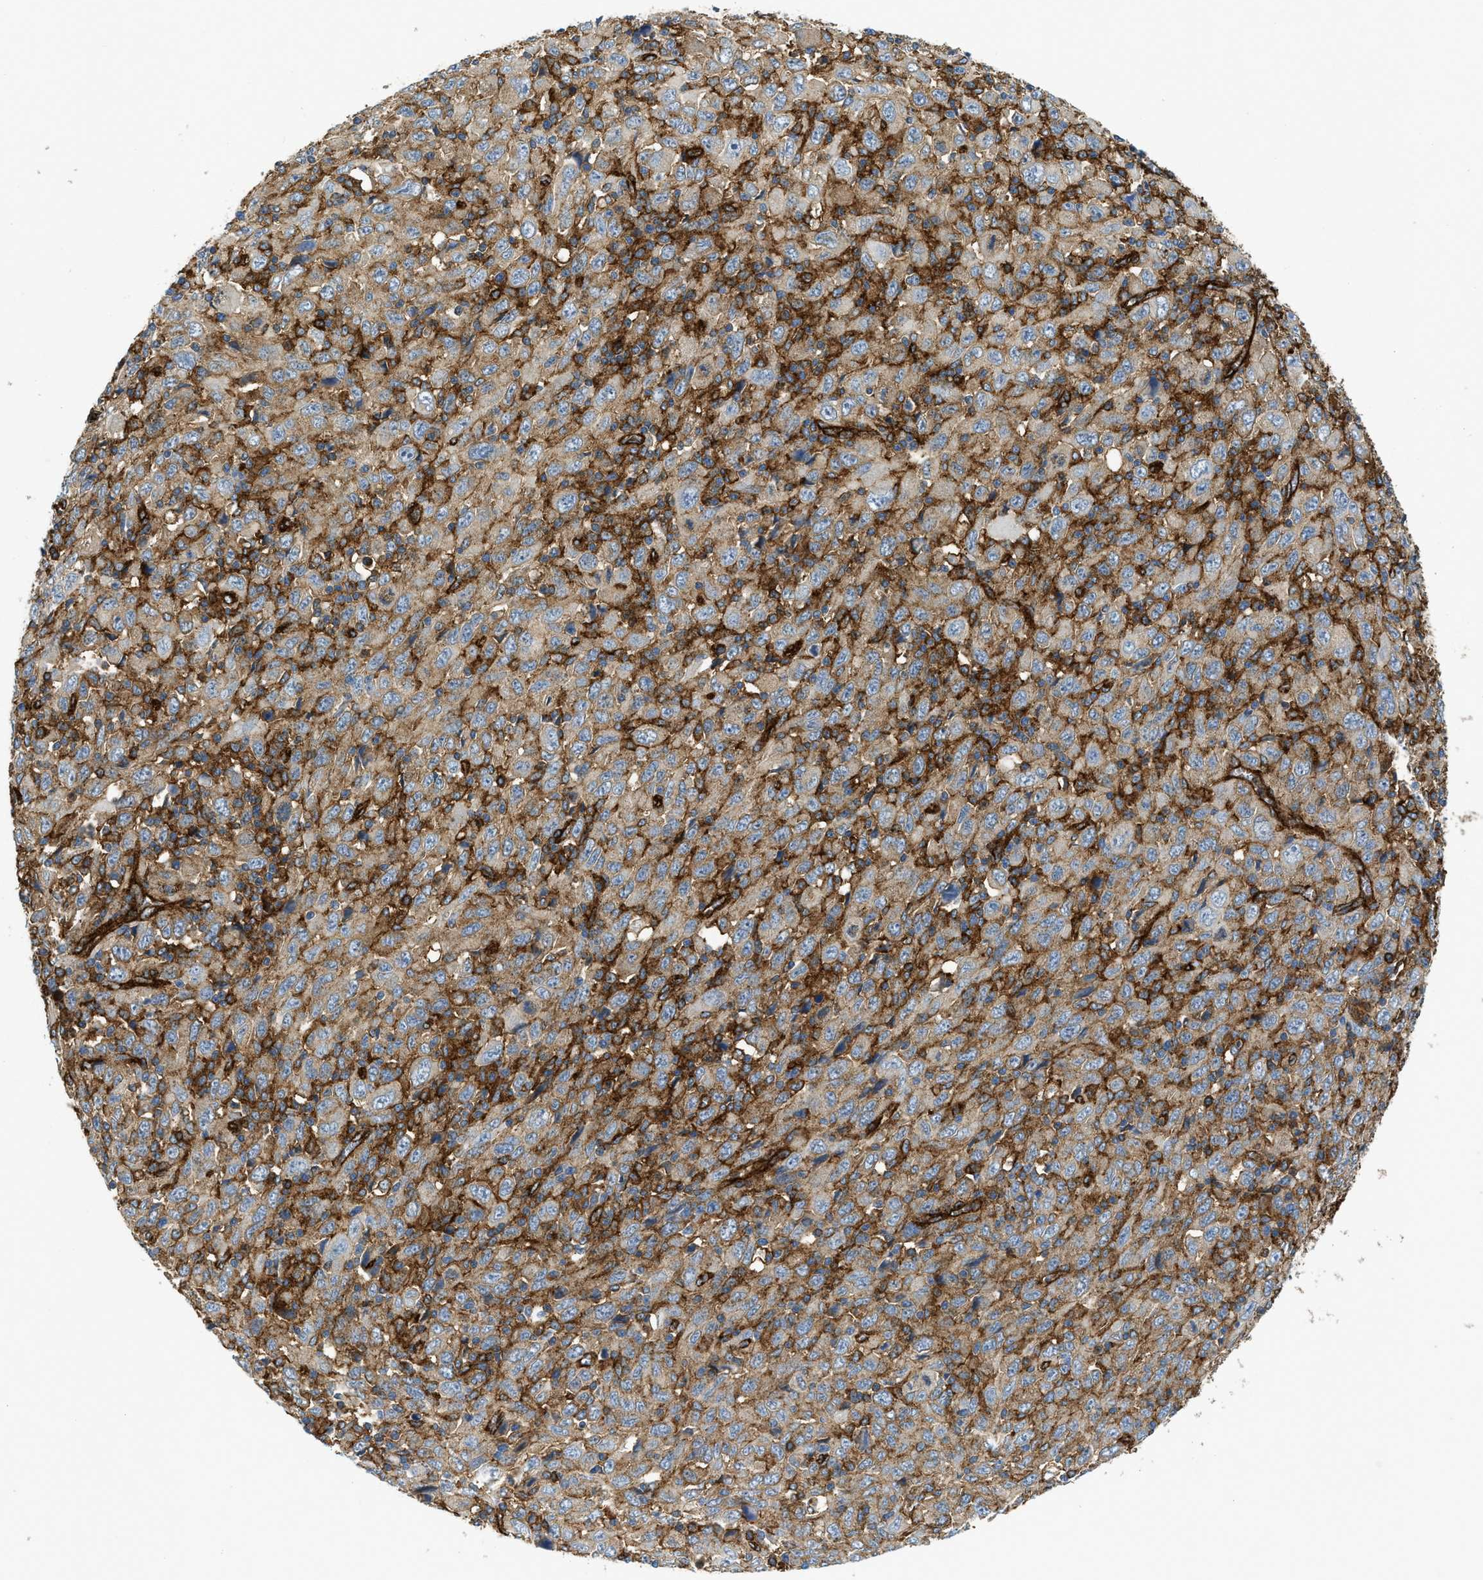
{"staining": {"intensity": "weak", "quantity": ">75%", "location": "cytoplasmic/membranous"}, "tissue": "melanoma", "cell_type": "Tumor cells", "image_type": "cancer", "snomed": [{"axis": "morphology", "description": "Malignant melanoma, Metastatic site"}, {"axis": "topography", "description": "Skin"}], "caption": "IHC staining of malignant melanoma (metastatic site), which displays low levels of weak cytoplasmic/membranous staining in approximately >75% of tumor cells indicating weak cytoplasmic/membranous protein expression. The staining was performed using DAB (brown) for protein detection and nuclei were counterstained in hematoxylin (blue).", "gene": "HIP1", "patient": {"sex": "female", "age": 56}}